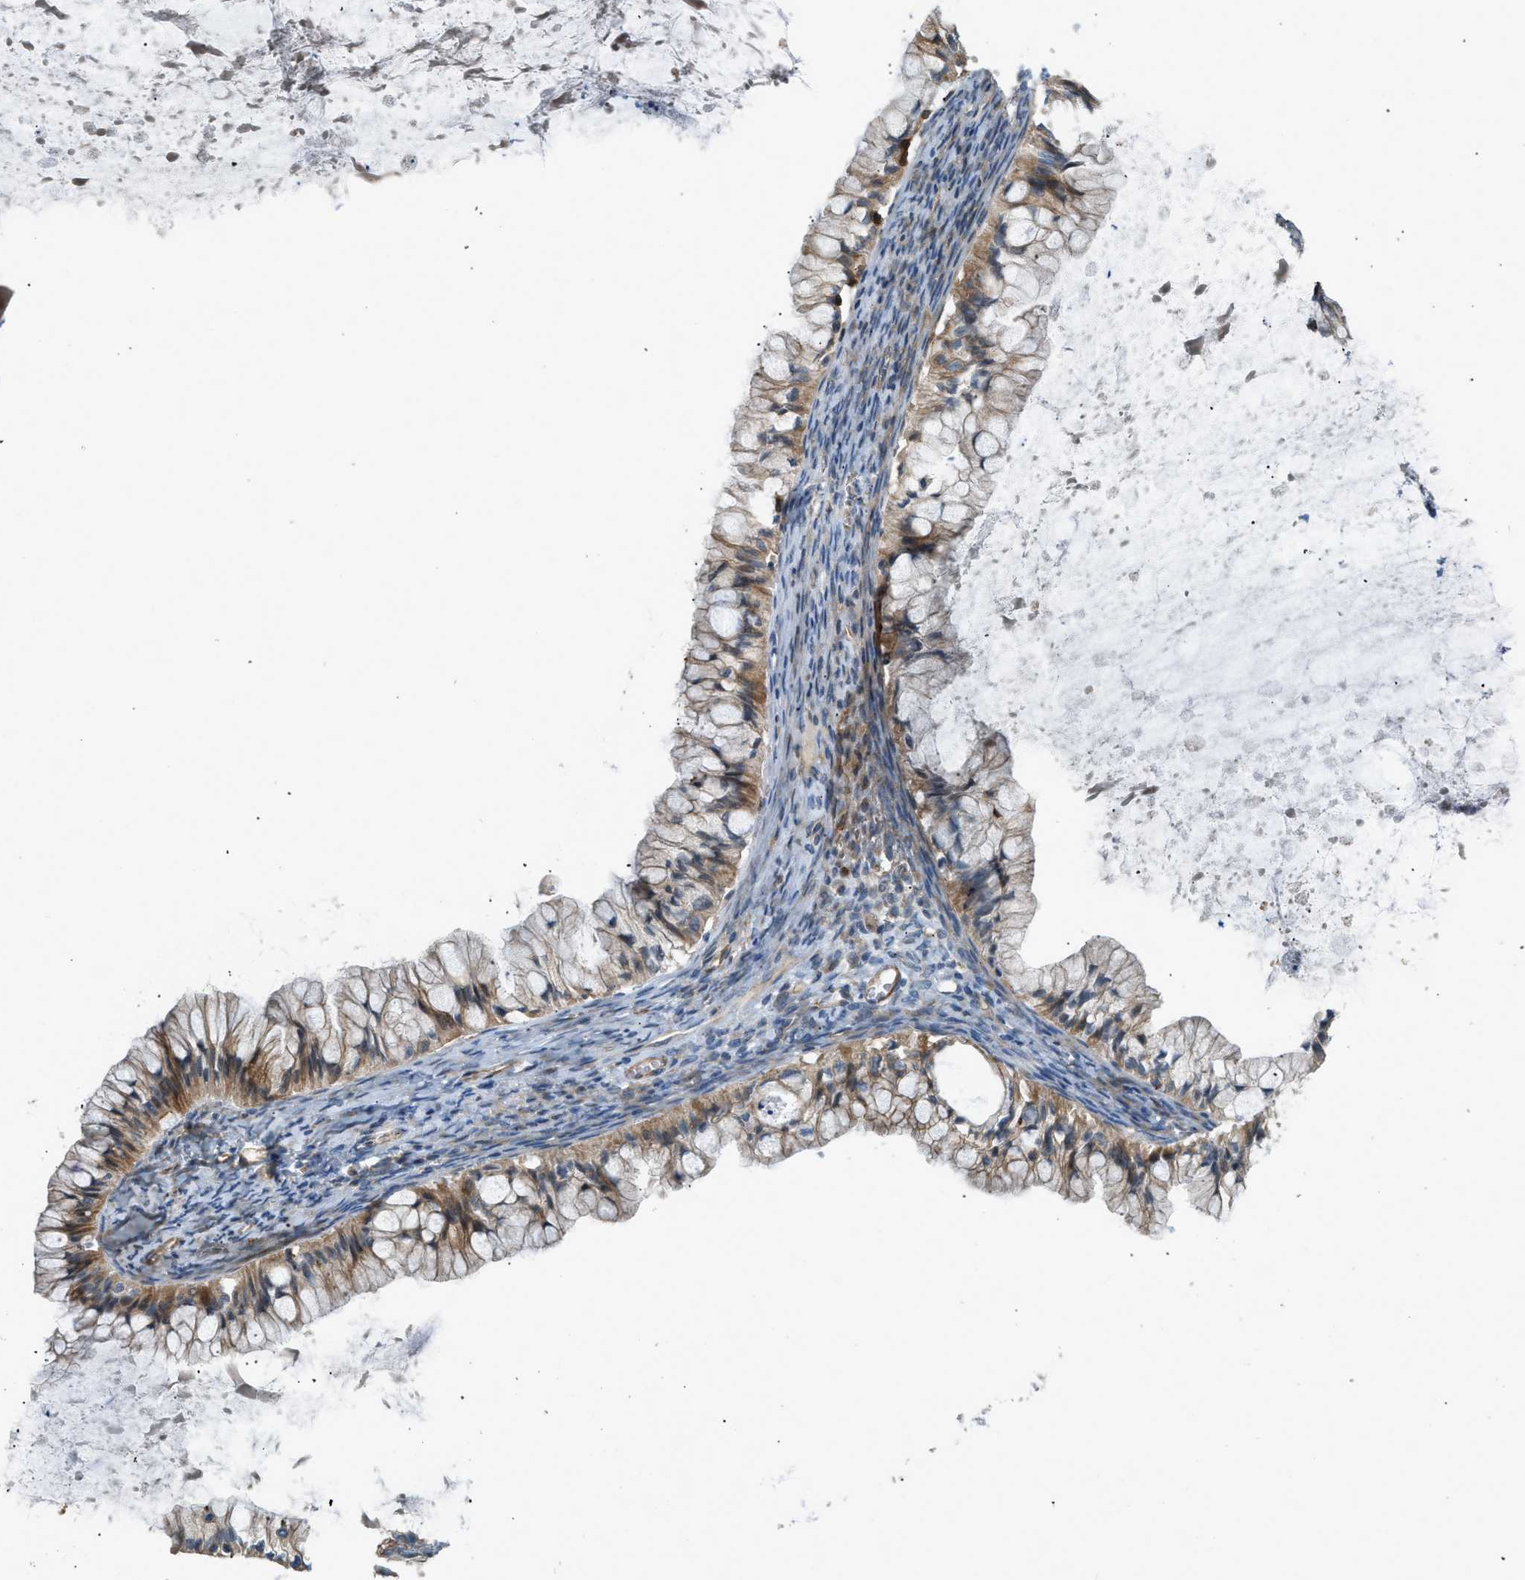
{"staining": {"intensity": "moderate", "quantity": ">75%", "location": "cytoplasmic/membranous"}, "tissue": "ovarian cancer", "cell_type": "Tumor cells", "image_type": "cancer", "snomed": [{"axis": "morphology", "description": "Cystadenocarcinoma, mucinous, NOS"}, {"axis": "topography", "description": "Ovary"}], "caption": "Immunohistochemical staining of human ovarian cancer (mucinous cystadenocarcinoma) reveals medium levels of moderate cytoplasmic/membranous protein positivity in about >75% of tumor cells.", "gene": "BTN3A2", "patient": {"sex": "female", "age": 57}}